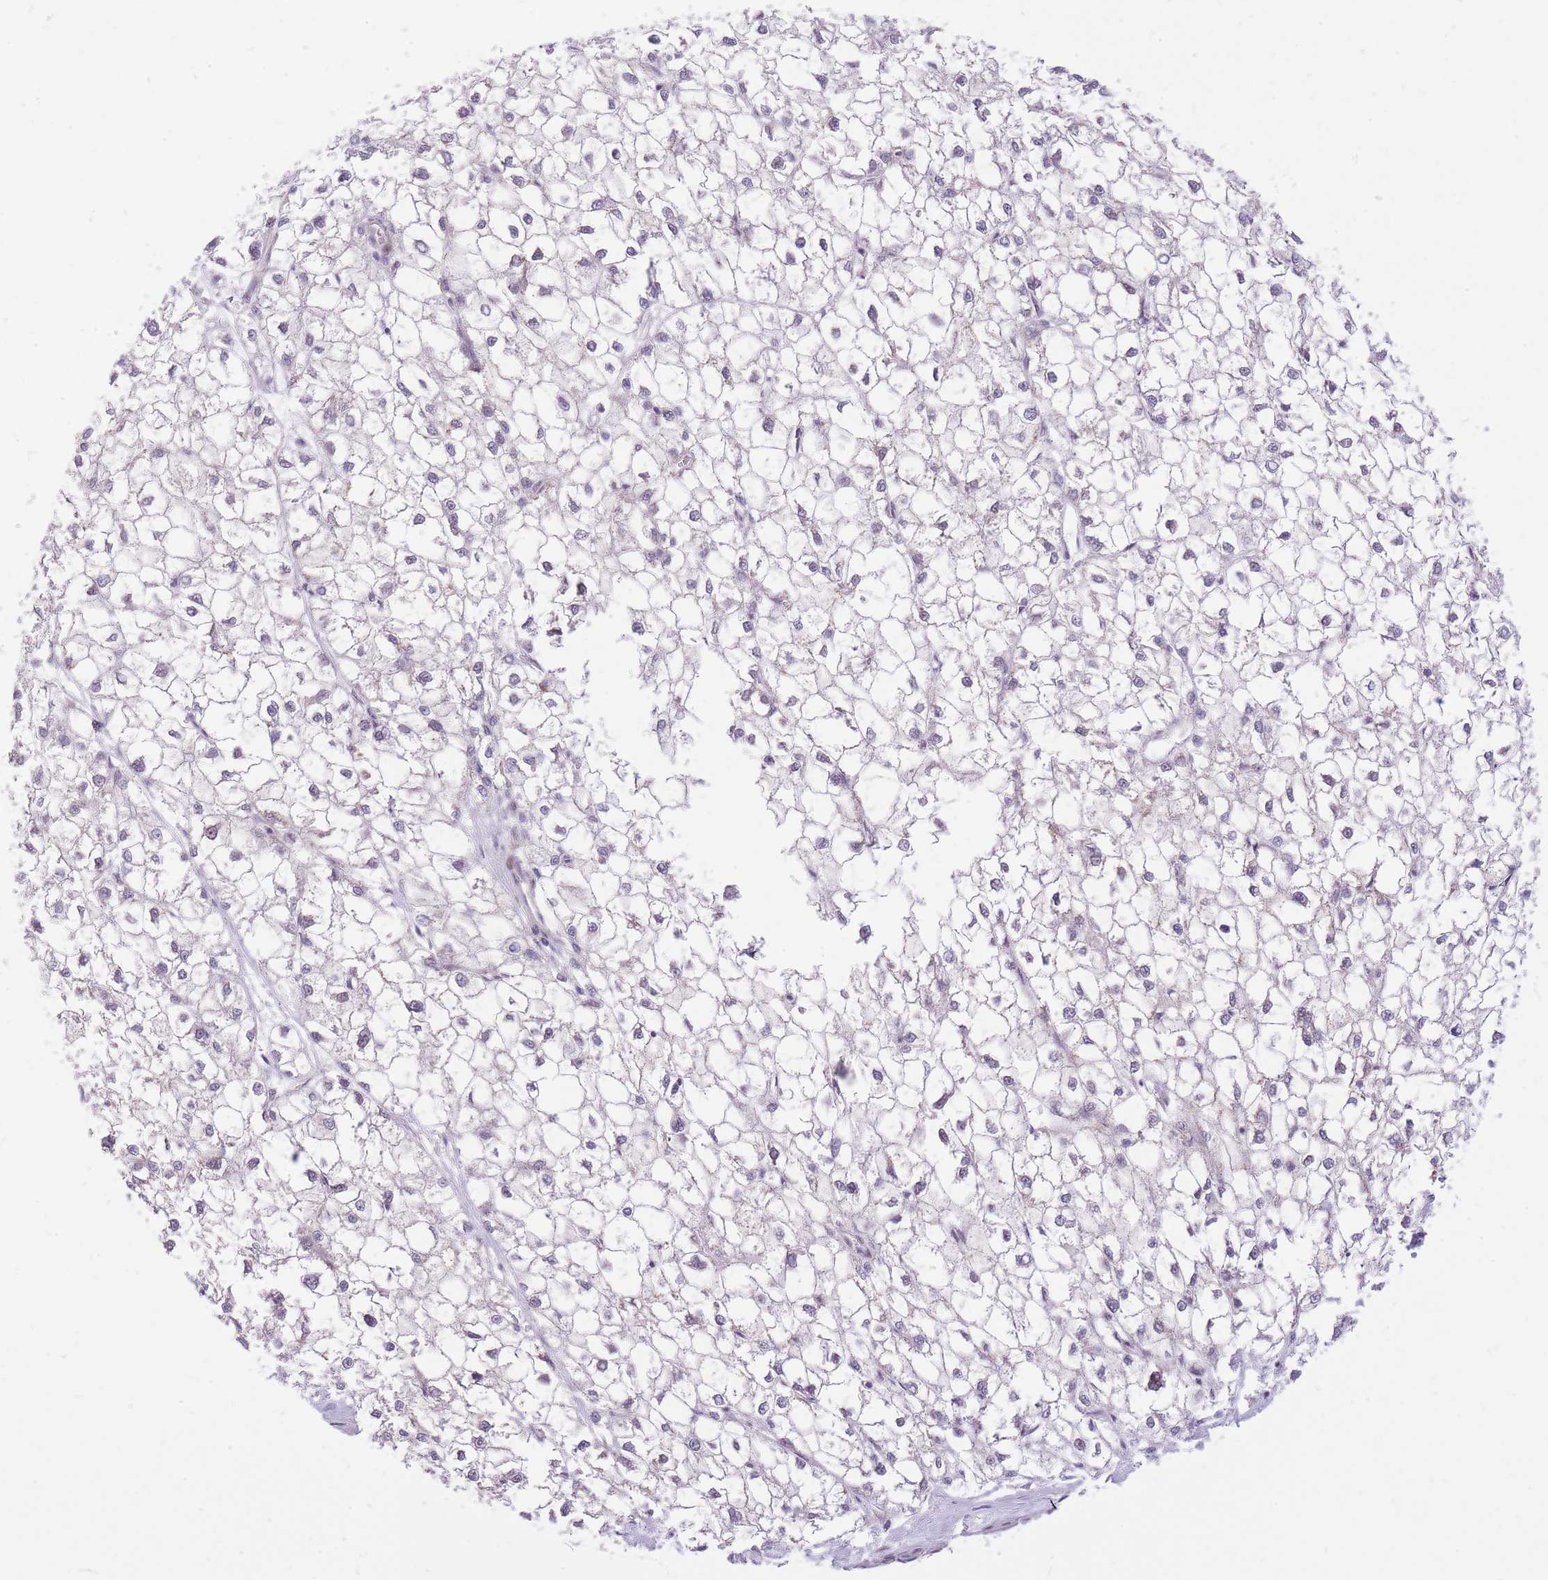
{"staining": {"intensity": "negative", "quantity": "none", "location": "none"}, "tissue": "liver cancer", "cell_type": "Tumor cells", "image_type": "cancer", "snomed": [{"axis": "morphology", "description": "Carcinoma, Hepatocellular, NOS"}, {"axis": "topography", "description": "Liver"}], "caption": "This is a histopathology image of immunohistochemistry staining of hepatocellular carcinoma (liver), which shows no expression in tumor cells.", "gene": "MINDY2", "patient": {"sex": "female", "age": 43}}